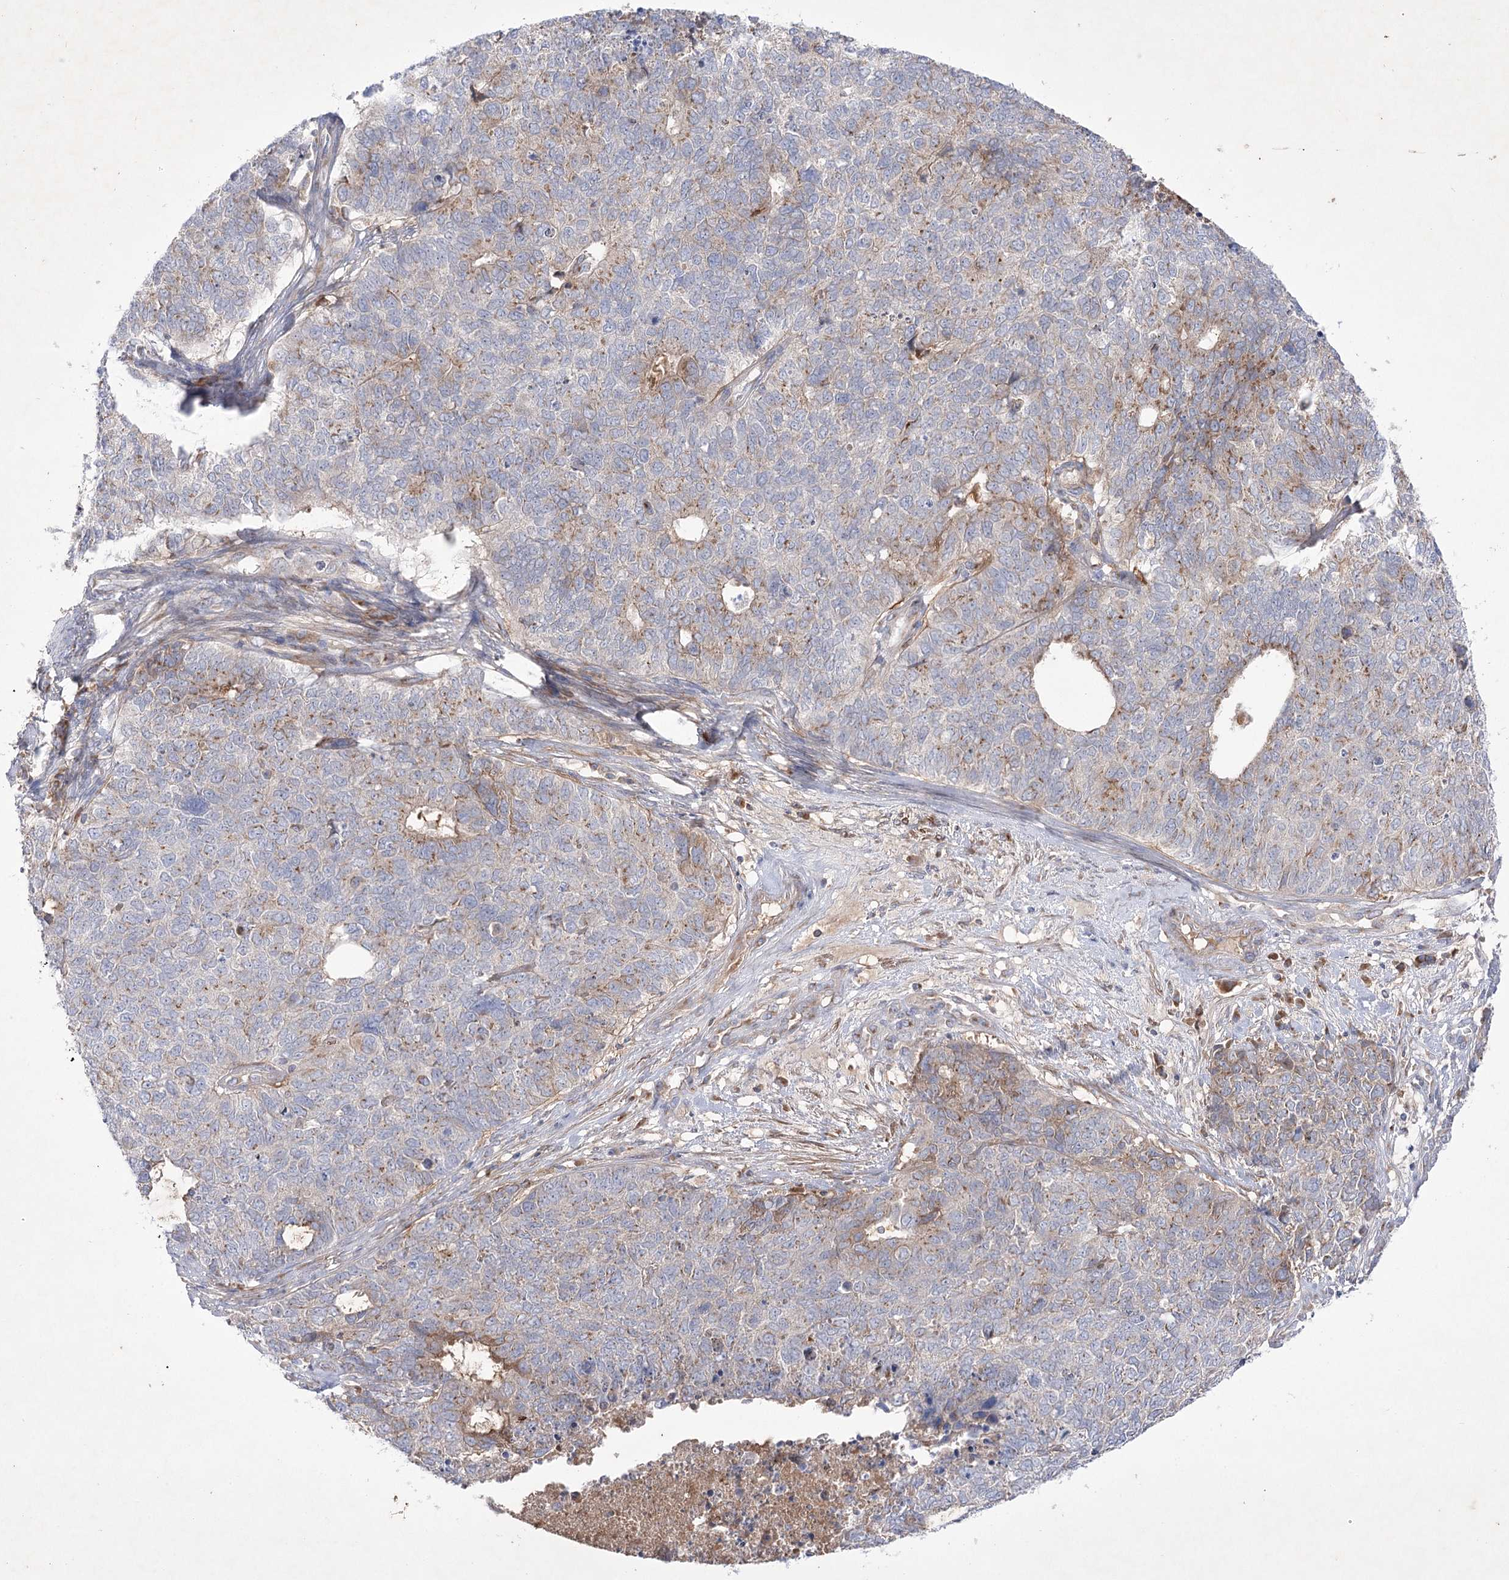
{"staining": {"intensity": "weak", "quantity": "25%-75%", "location": "cytoplasmic/membranous"}, "tissue": "cervical cancer", "cell_type": "Tumor cells", "image_type": "cancer", "snomed": [{"axis": "morphology", "description": "Squamous cell carcinoma, NOS"}, {"axis": "topography", "description": "Cervix"}], "caption": "Immunohistochemistry (IHC) of human squamous cell carcinoma (cervical) shows low levels of weak cytoplasmic/membranous positivity in approximately 25%-75% of tumor cells. (DAB (3,3'-diaminobenzidine) = brown stain, brightfield microscopy at high magnification).", "gene": "GBF1", "patient": {"sex": "female", "age": 63}}